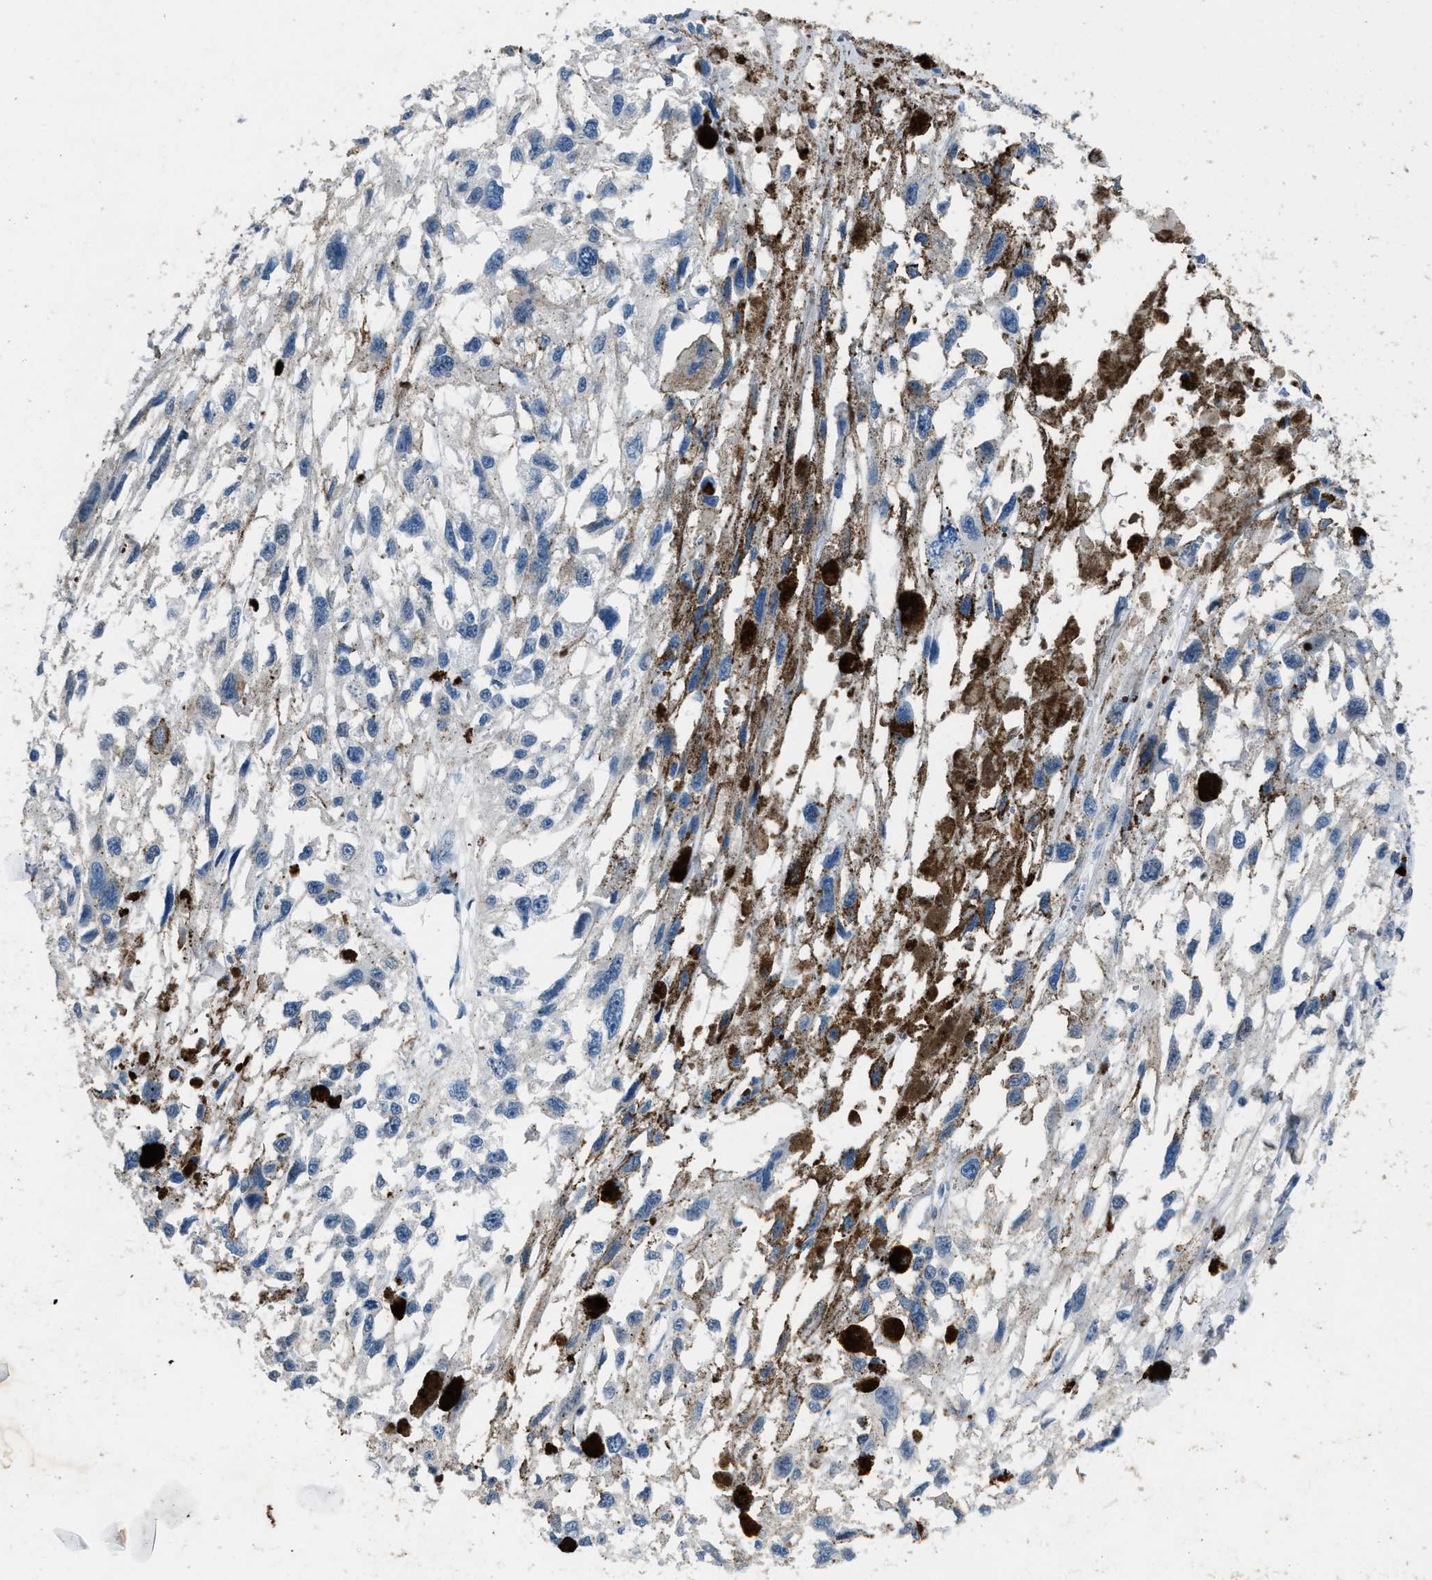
{"staining": {"intensity": "negative", "quantity": "none", "location": "none"}, "tissue": "melanoma", "cell_type": "Tumor cells", "image_type": "cancer", "snomed": [{"axis": "morphology", "description": "Malignant melanoma, Metastatic site"}, {"axis": "topography", "description": "Lymph node"}], "caption": "Human malignant melanoma (metastatic site) stained for a protein using immunohistochemistry (IHC) displays no expression in tumor cells.", "gene": "DUSP19", "patient": {"sex": "male", "age": 59}}